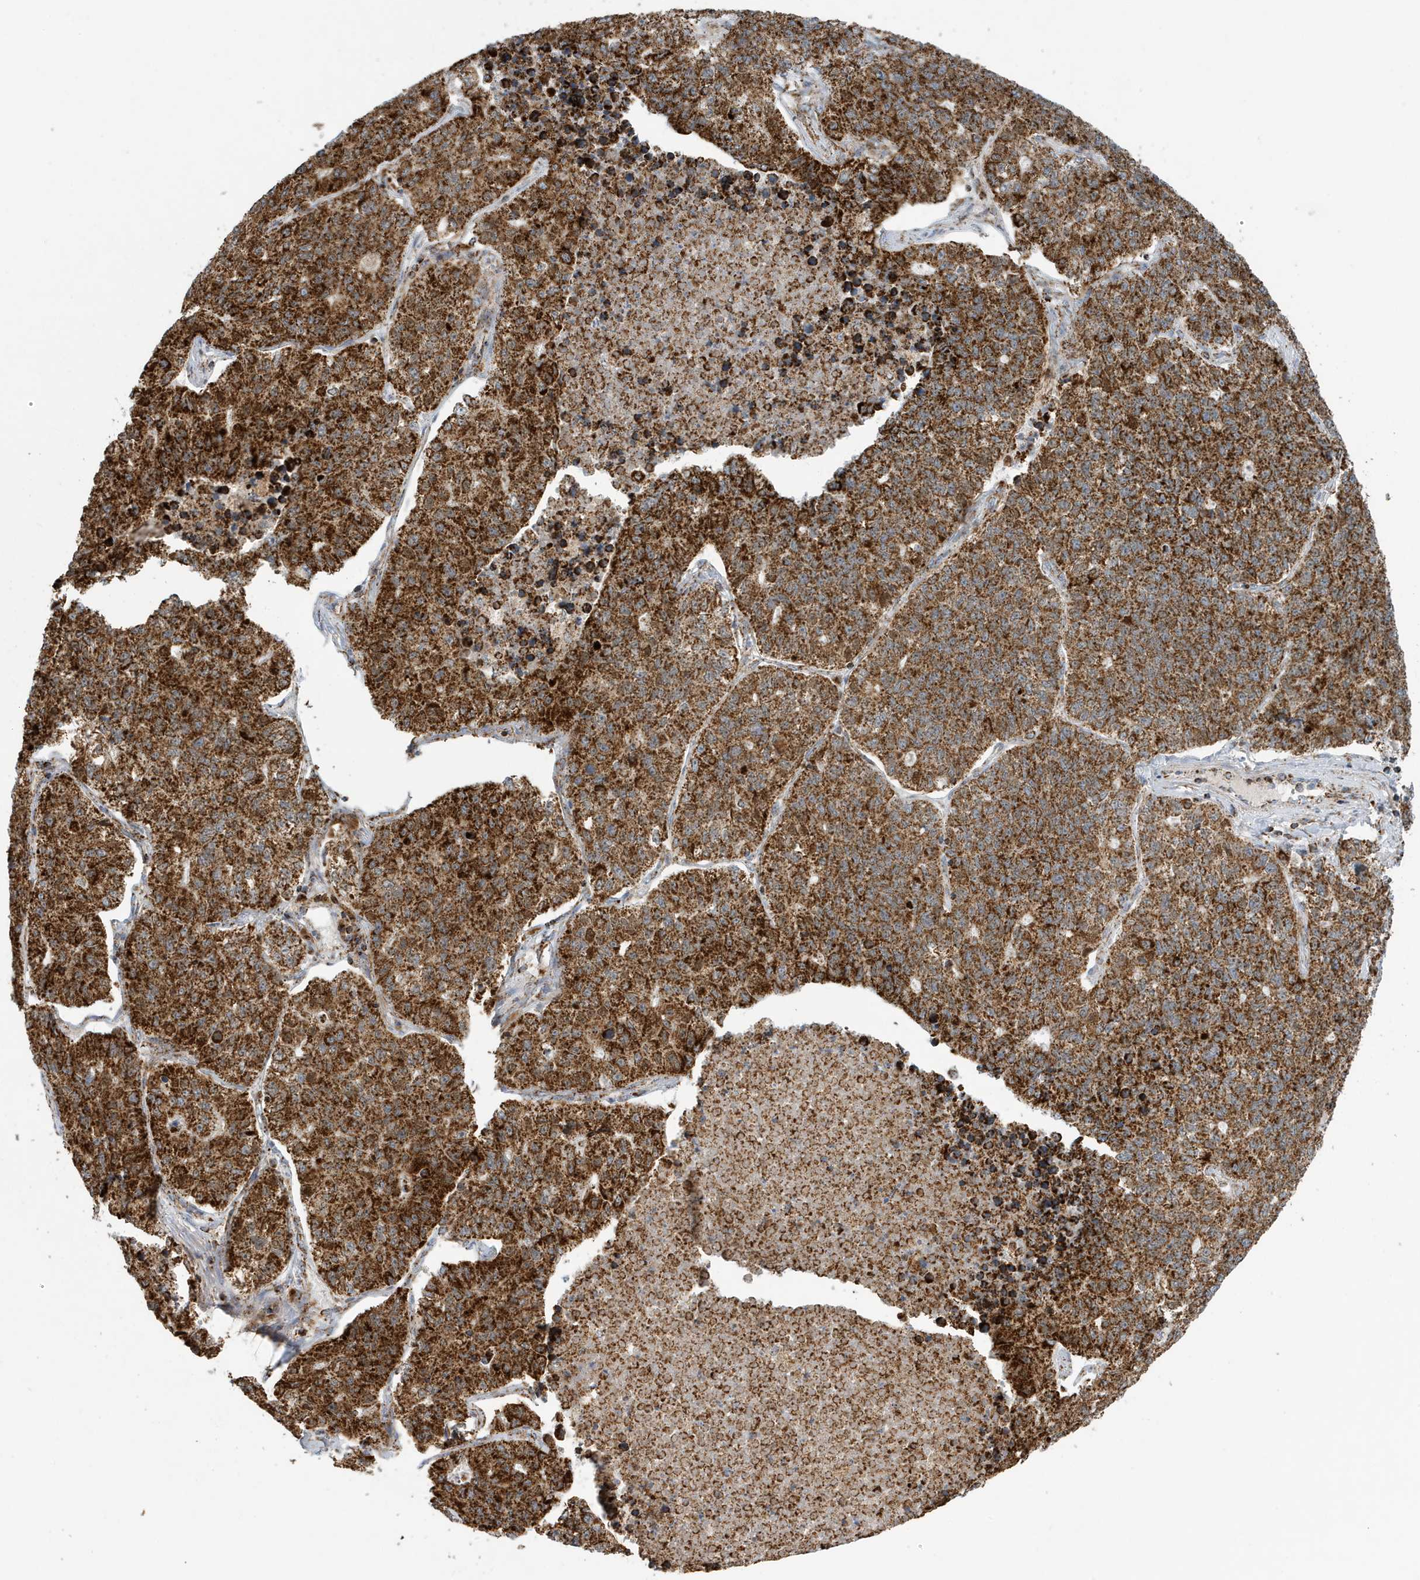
{"staining": {"intensity": "strong", "quantity": ">75%", "location": "cytoplasmic/membranous"}, "tissue": "lung cancer", "cell_type": "Tumor cells", "image_type": "cancer", "snomed": [{"axis": "morphology", "description": "Adenocarcinoma, NOS"}, {"axis": "topography", "description": "Lung"}], "caption": "Human lung adenocarcinoma stained with a brown dye reveals strong cytoplasmic/membranous positive positivity in approximately >75% of tumor cells.", "gene": "MAN1A1", "patient": {"sex": "male", "age": 49}}